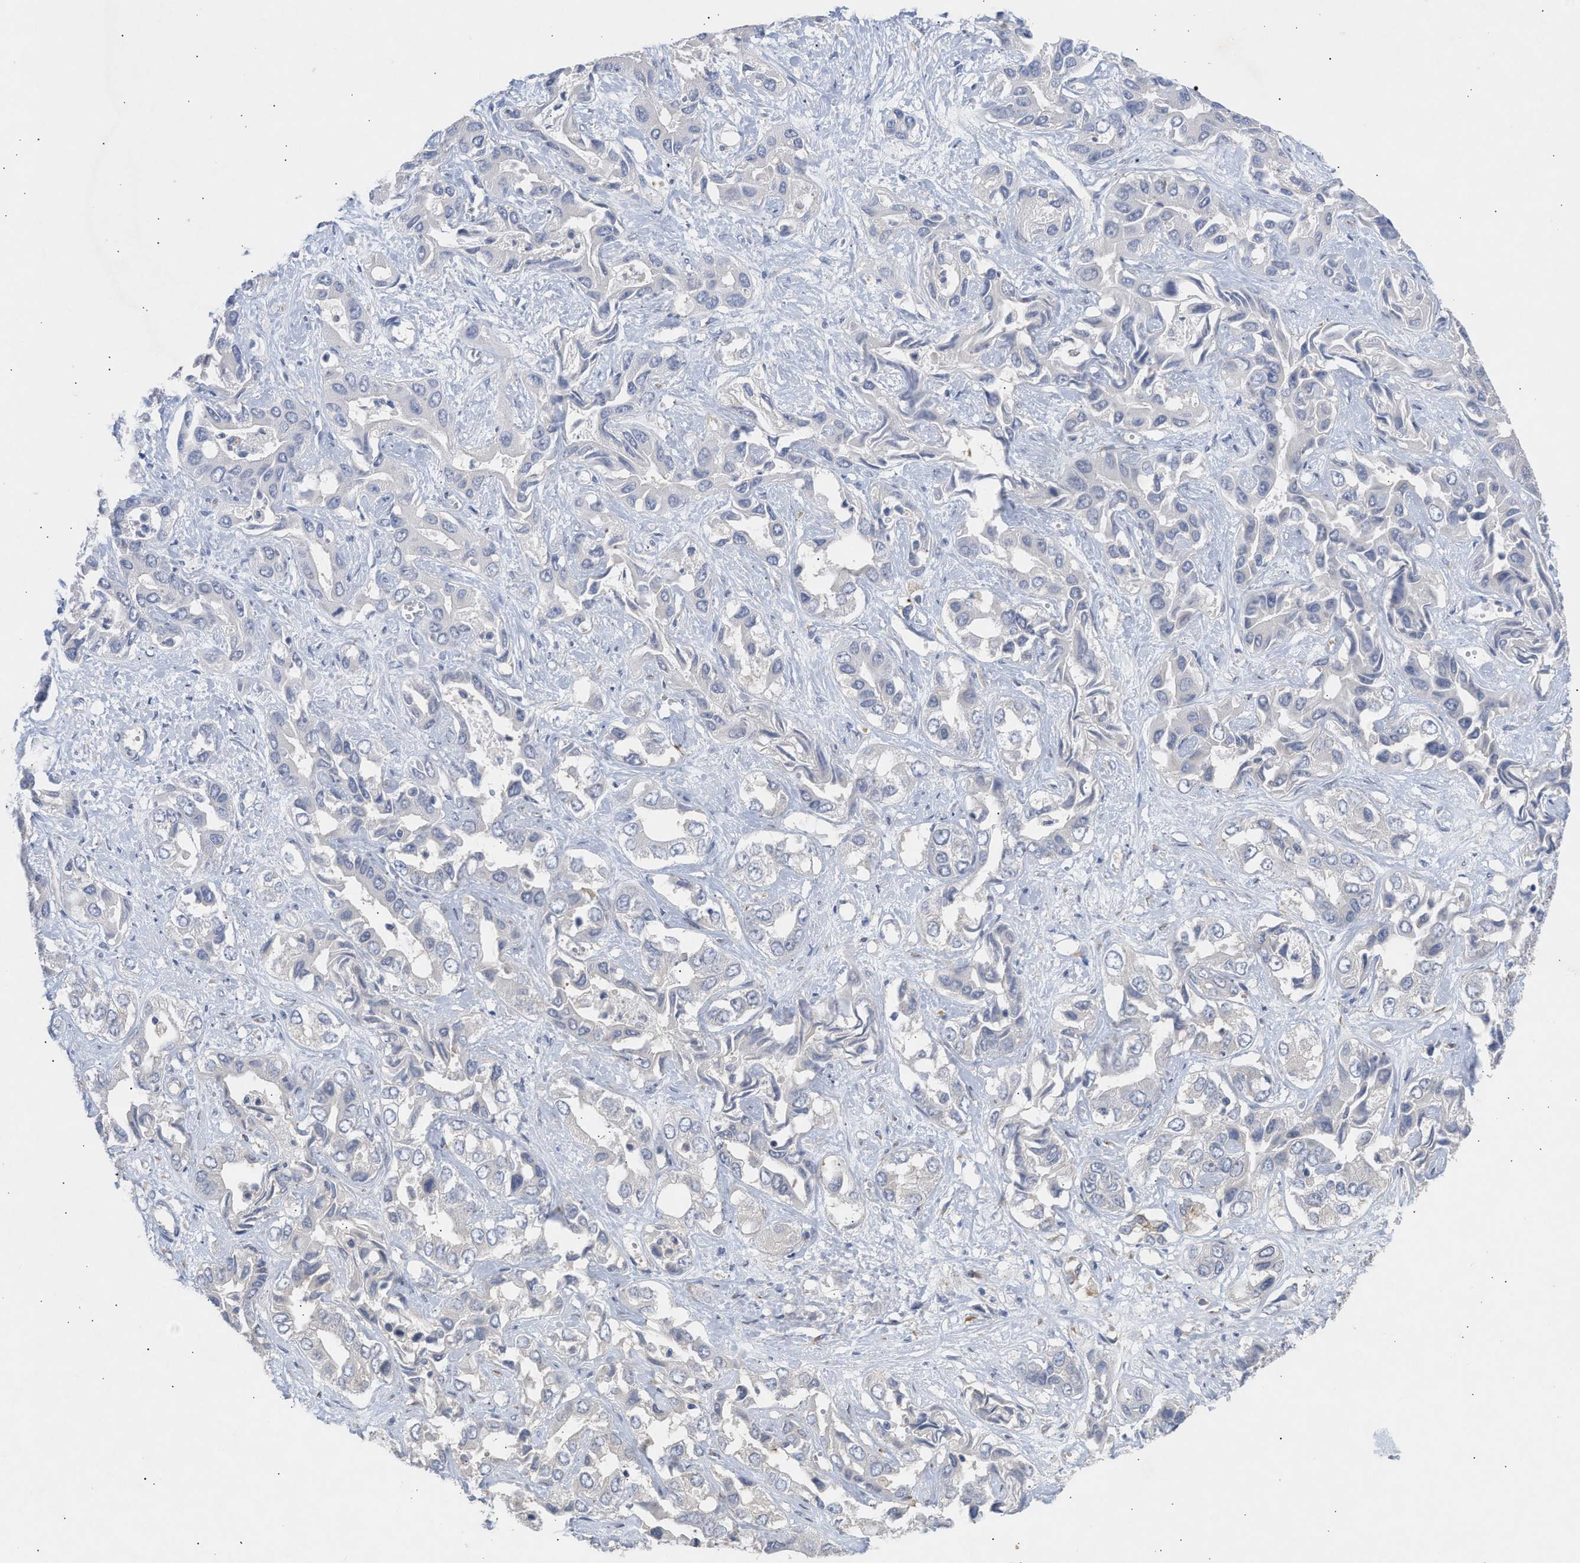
{"staining": {"intensity": "negative", "quantity": "none", "location": "none"}, "tissue": "liver cancer", "cell_type": "Tumor cells", "image_type": "cancer", "snomed": [{"axis": "morphology", "description": "Cholangiocarcinoma"}, {"axis": "topography", "description": "Liver"}], "caption": "DAB (3,3'-diaminobenzidine) immunohistochemical staining of human cholangiocarcinoma (liver) reveals no significant staining in tumor cells.", "gene": "SELENOM", "patient": {"sex": "female", "age": 52}}